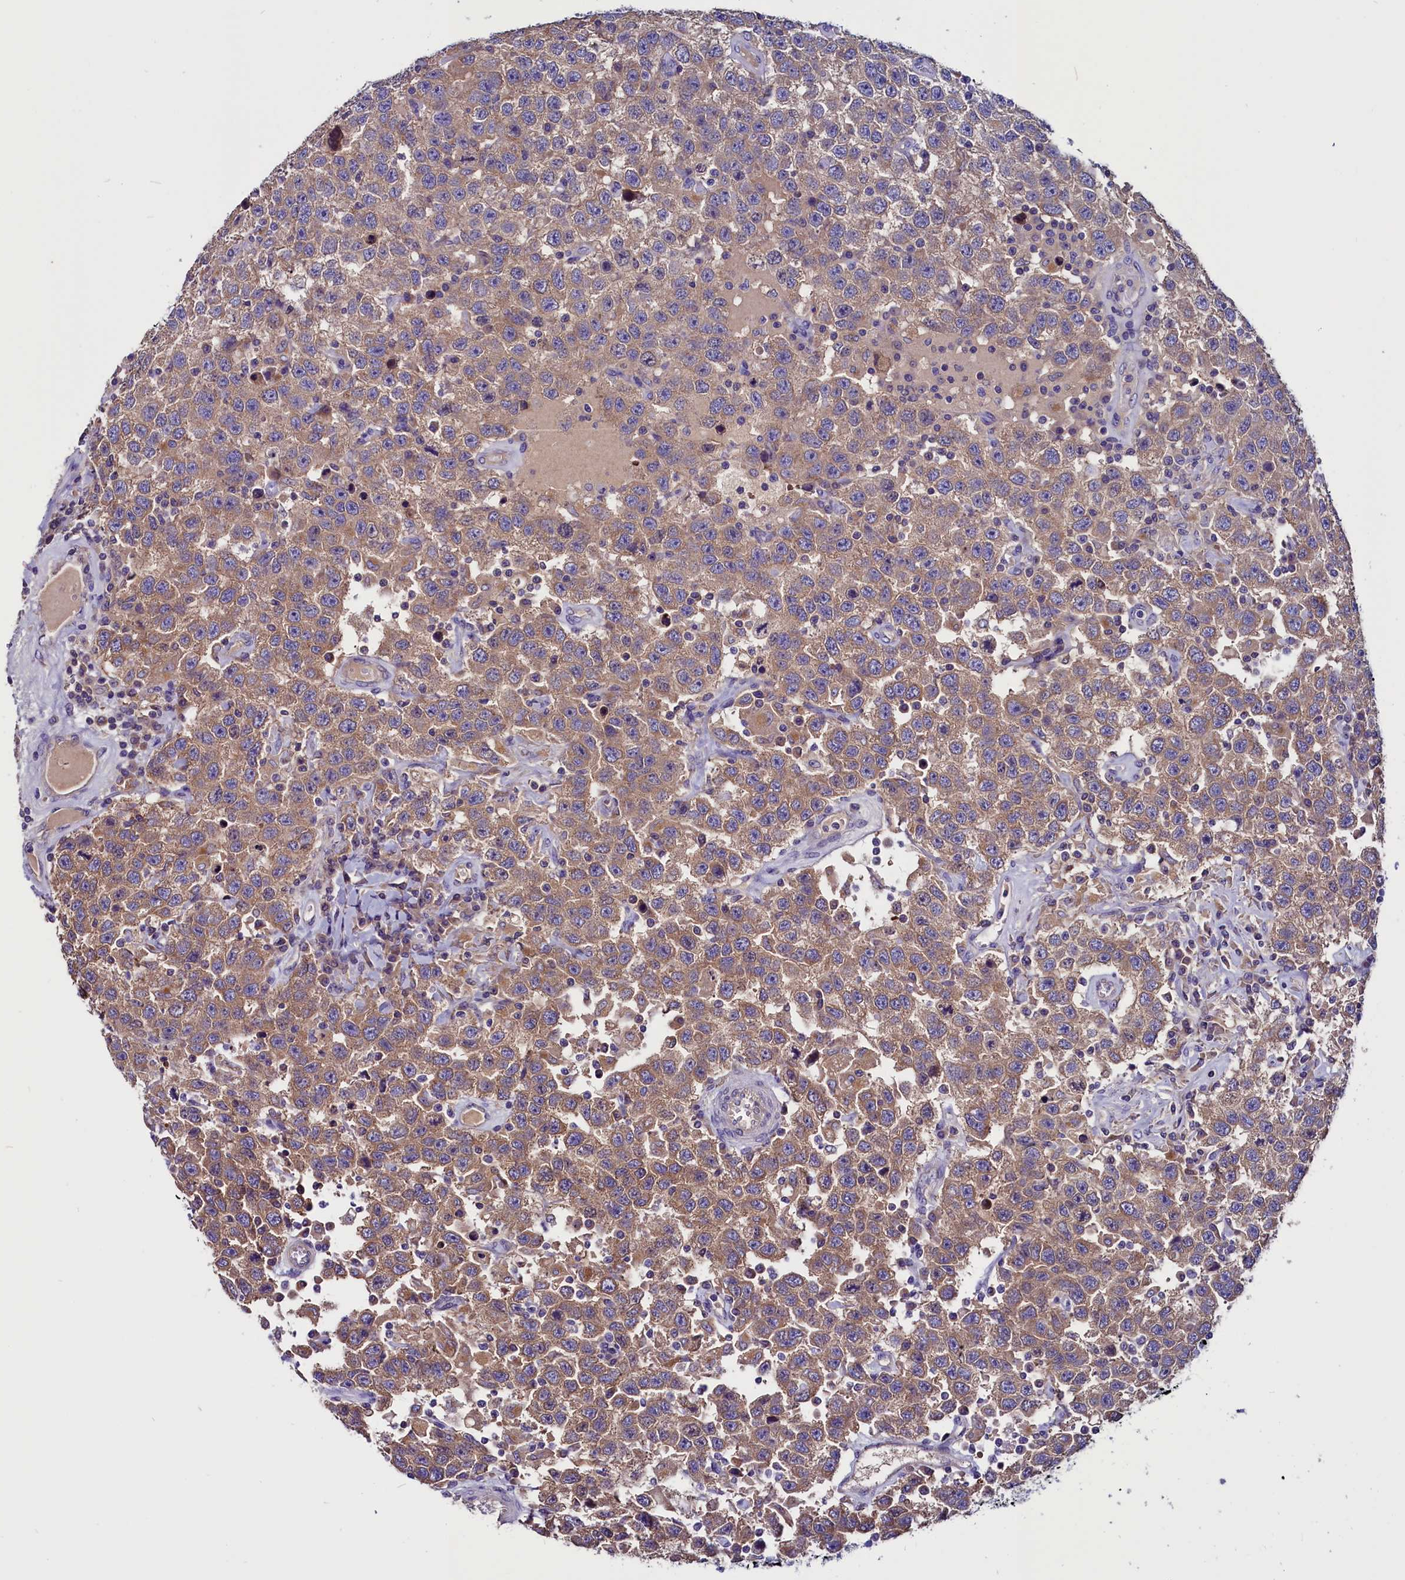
{"staining": {"intensity": "moderate", "quantity": ">75%", "location": "cytoplasmic/membranous"}, "tissue": "testis cancer", "cell_type": "Tumor cells", "image_type": "cancer", "snomed": [{"axis": "morphology", "description": "Seminoma, NOS"}, {"axis": "topography", "description": "Testis"}], "caption": "Protein staining demonstrates moderate cytoplasmic/membranous expression in about >75% of tumor cells in testis cancer (seminoma). (Brightfield microscopy of DAB IHC at high magnification).", "gene": "CCBE1", "patient": {"sex": "male", "age": 41}}